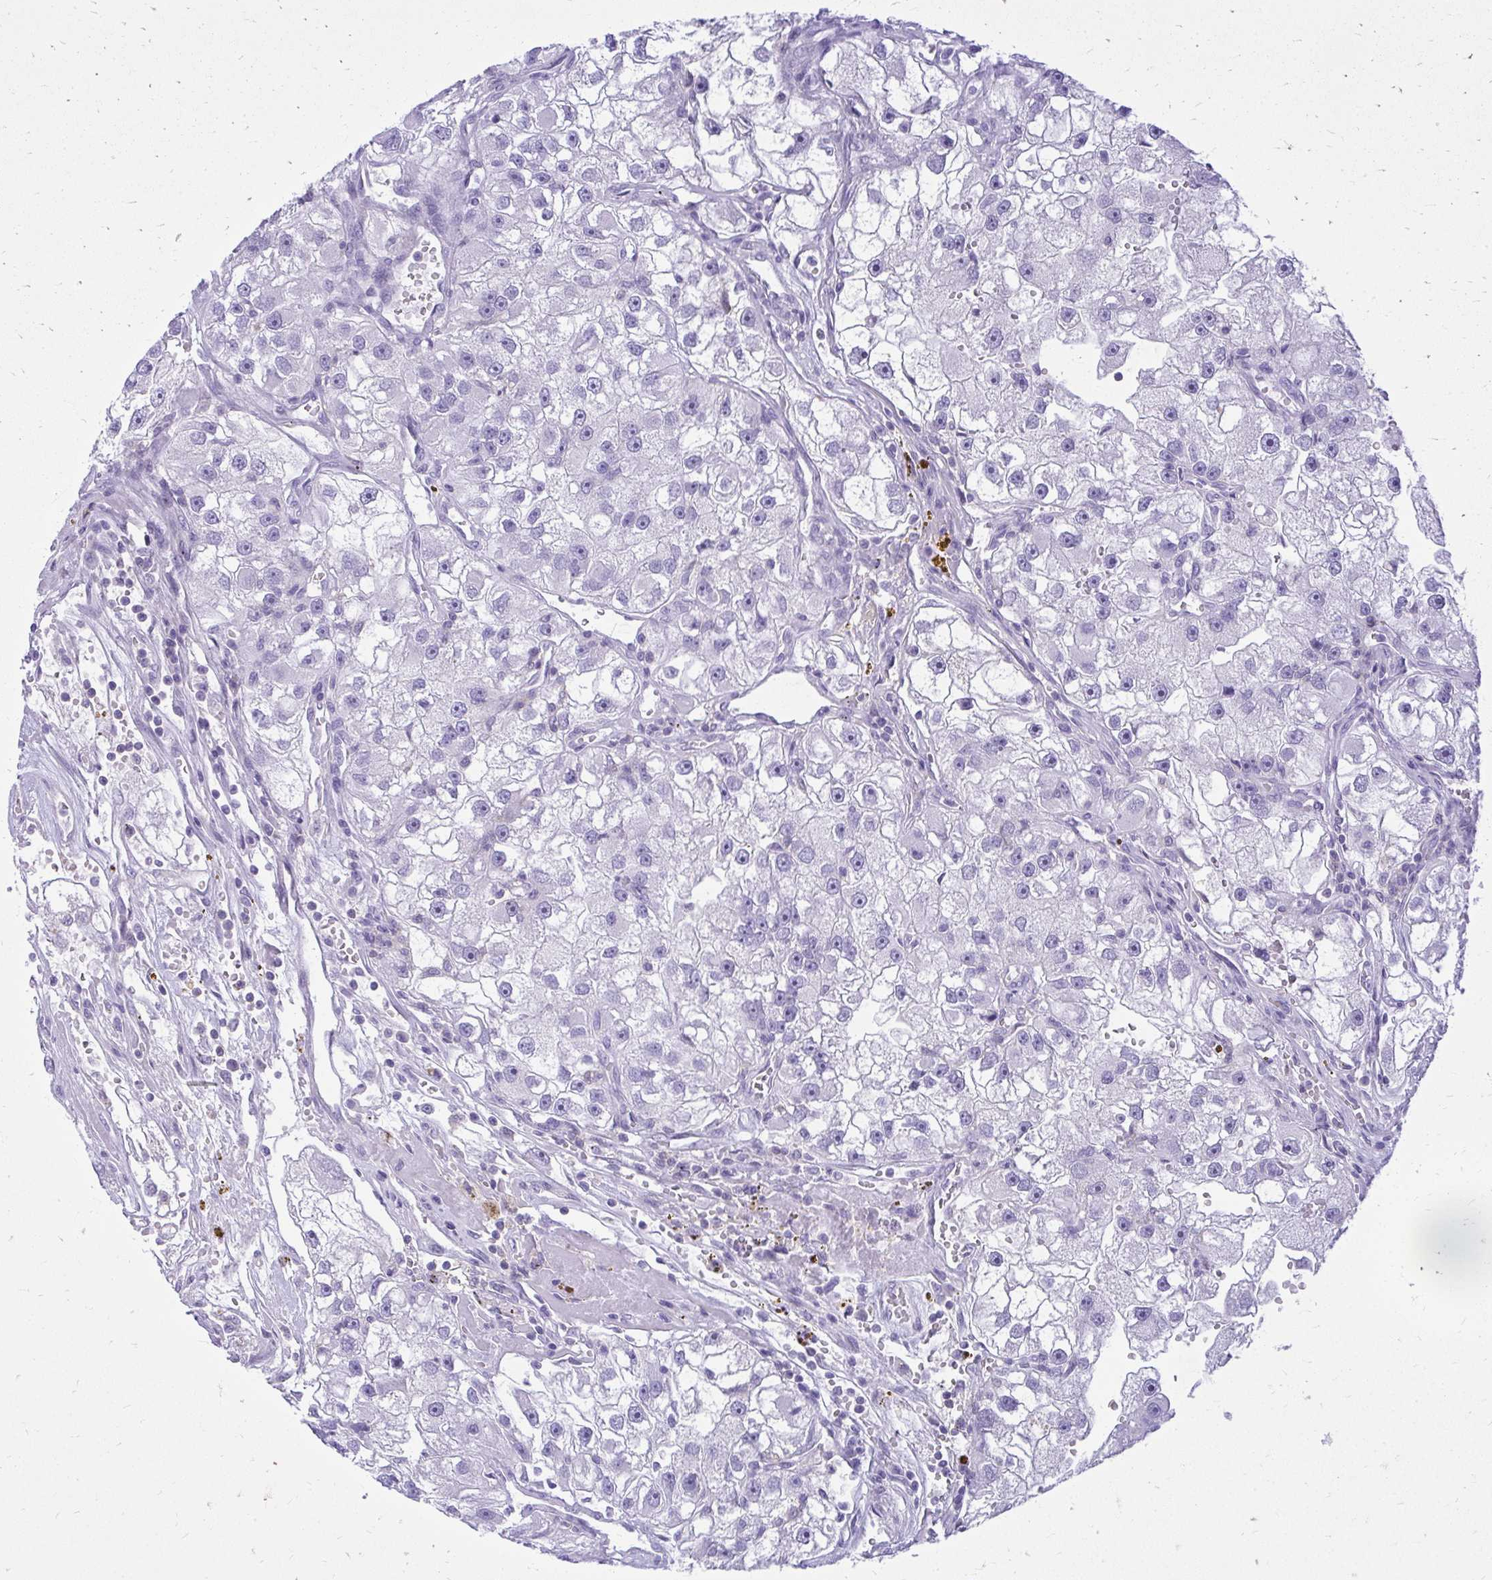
{"staining": {"intensity": "negative", "quantity": "none", "location": "none"}, "tissue": "renal cancer", "cell_type": "Tumor cells", "image_type": "cancer", "snomed": [{"axis": "morphology", "description": "Adenocarcinoma, NOS"}, {"axis": "topography", "description": "Kidney"}], "caption": "A micrograph of human adenocarcinoma (renal) is negative for staining in tumor cells.", "gene": "GPRIN3", "patient": {"sex": "male", "age": 63}}